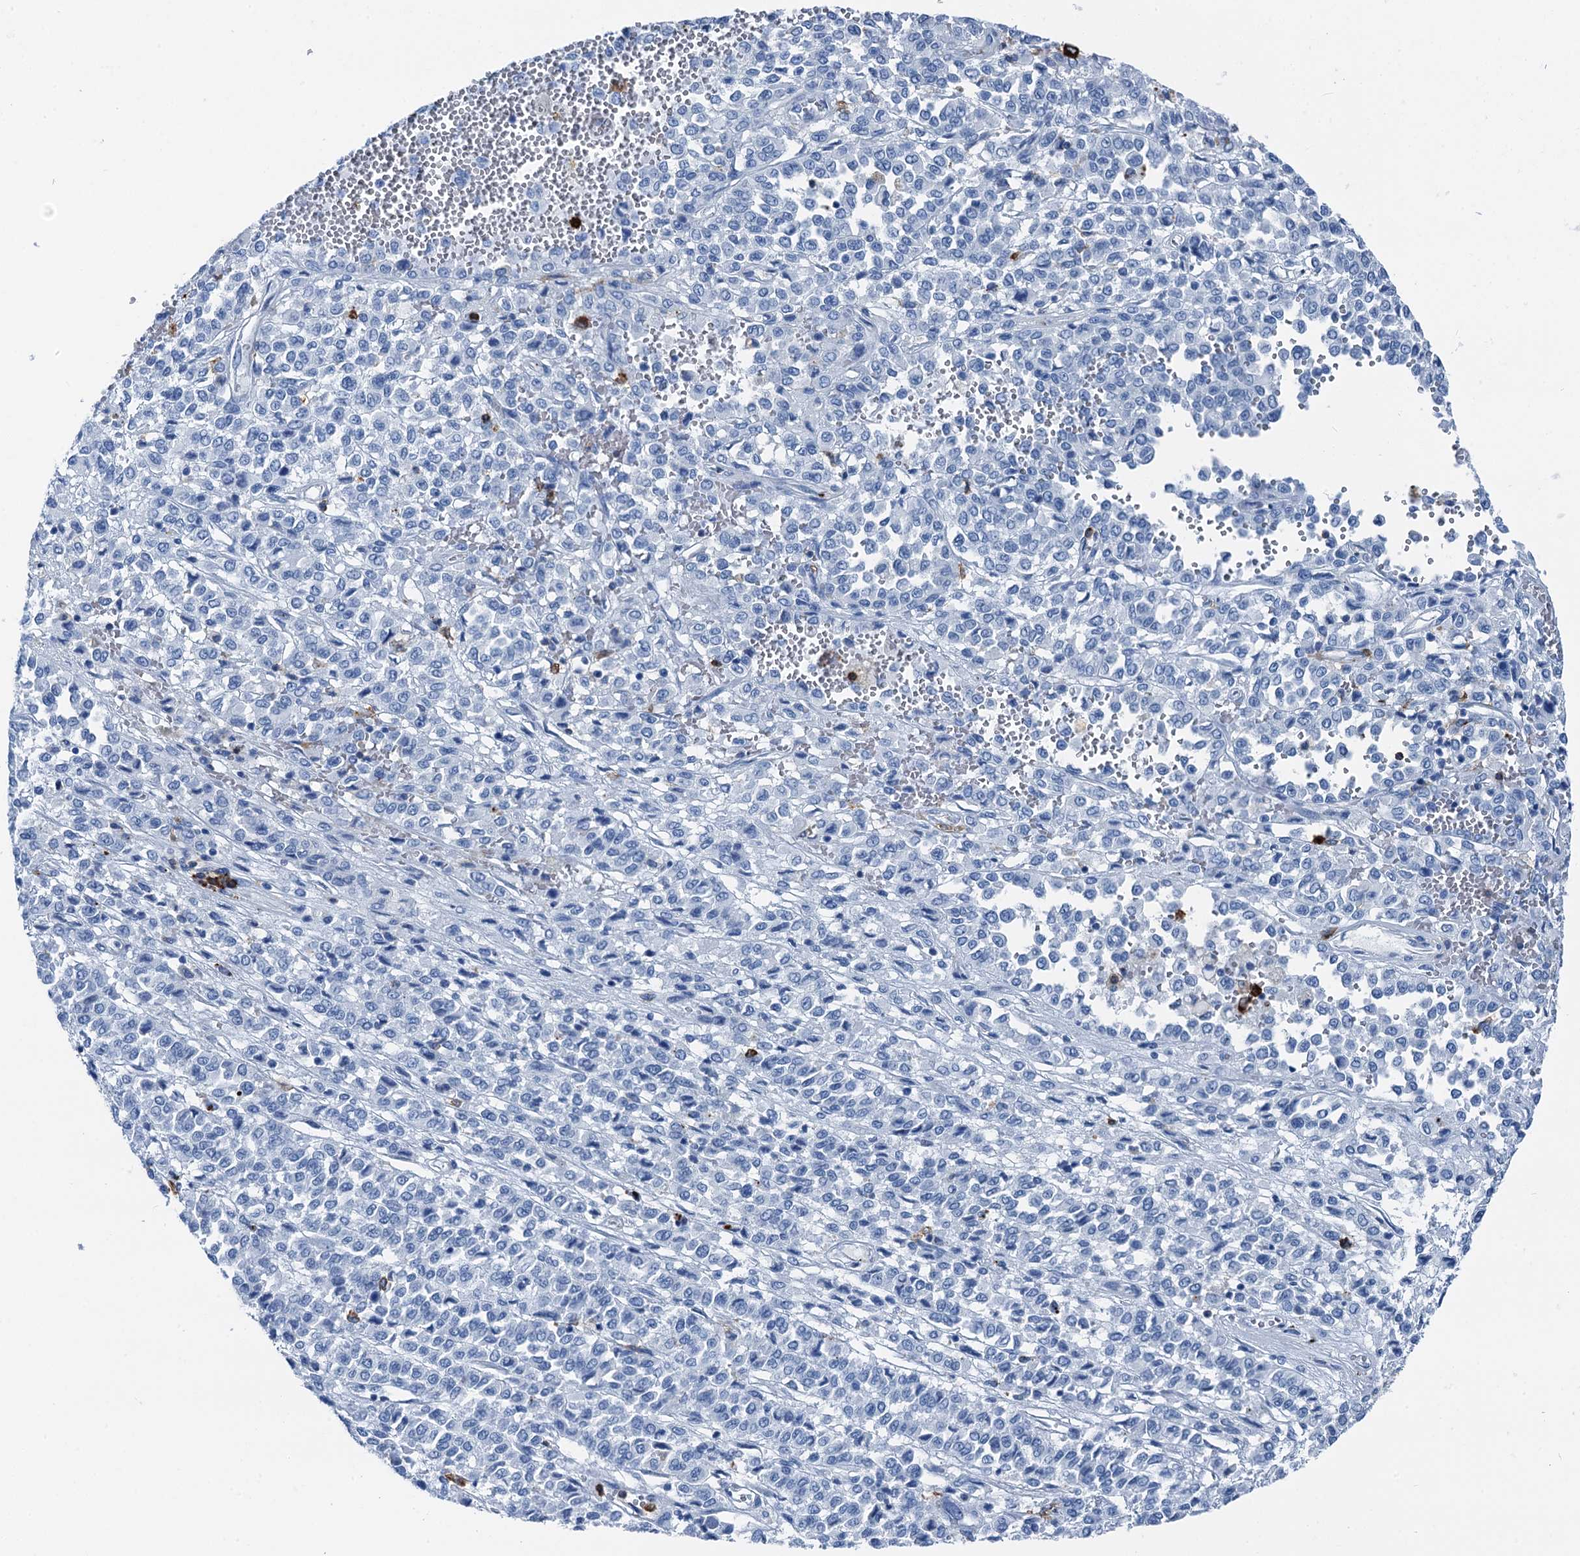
{"staining": {"intensity": "negative", "quantity": "none", "location": "none"}, "tissue": "melanoma", "cell_type": "Tumor cells", "image_type": "cancer", "snomed": [{"axis": "morphology", "description": "Malignant melanoma, Metastatic site"}, {"axis": "topography", "description": "Pancreas"}], "caption": "This is an immunohistochemistry histopathology image of malignant melanoma (metastatic site). There is no staining in tumor cells.", "gene": "PLAC8", "patient": {"sex": "female", "age": 30}}